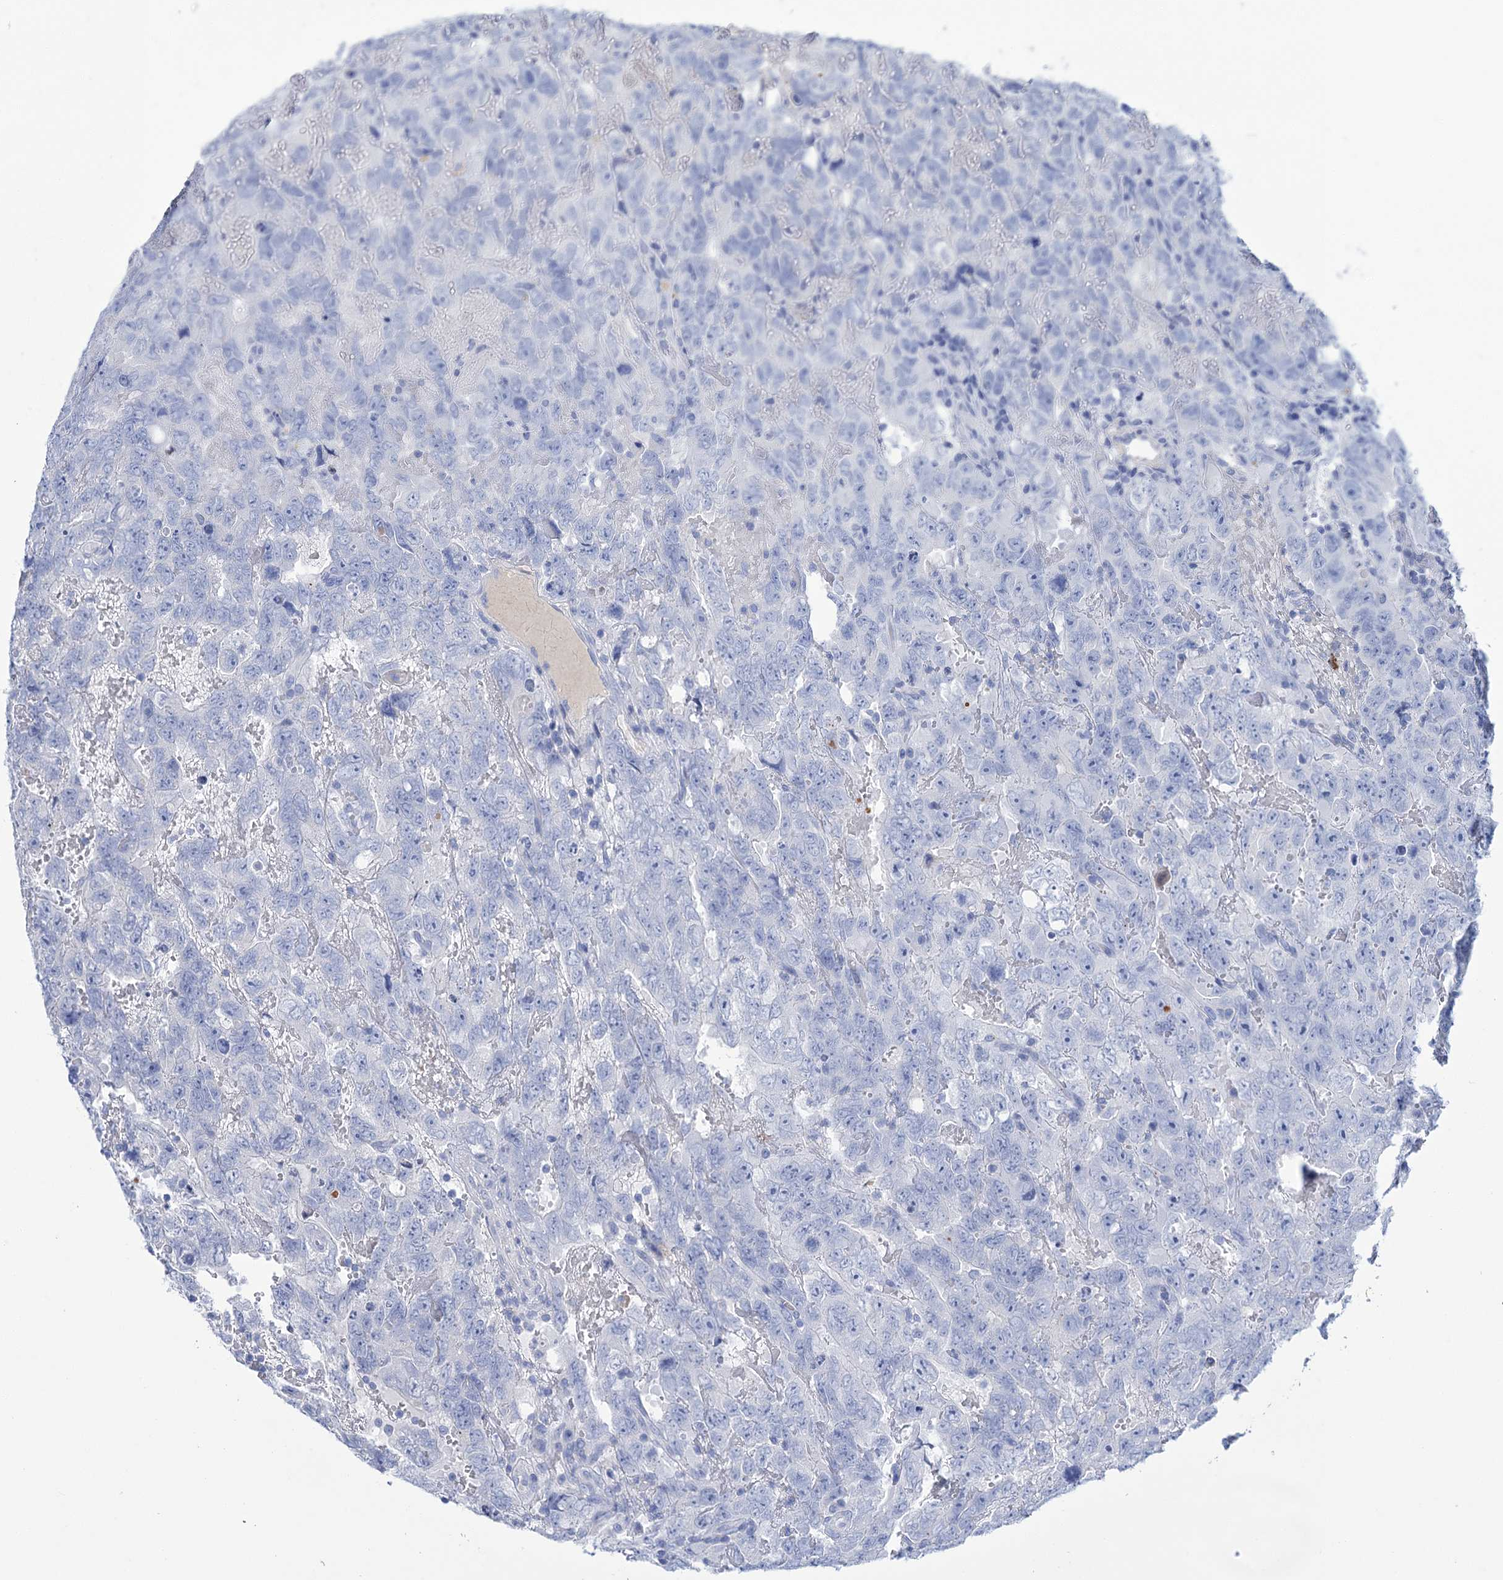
{"staining": {"intensity": "negative", "quantity": "none", "location": "none"}, "tissue": "testis cancer", "cell_type": "Tumor cells", "image_type": "cancer", "snomed": [{"axis": "morphology", "description": "Carcinoma, Embryonal, NOS"}, {"axis": "topography", "description": "Testis"}], "caption": "Human testis embryonal carcinoma stained for a protein using immunohistochemistry exhibits no staining in tumor cells.", "gene": "FBXW12", "patient": {"sex": "male", "age": 45}}